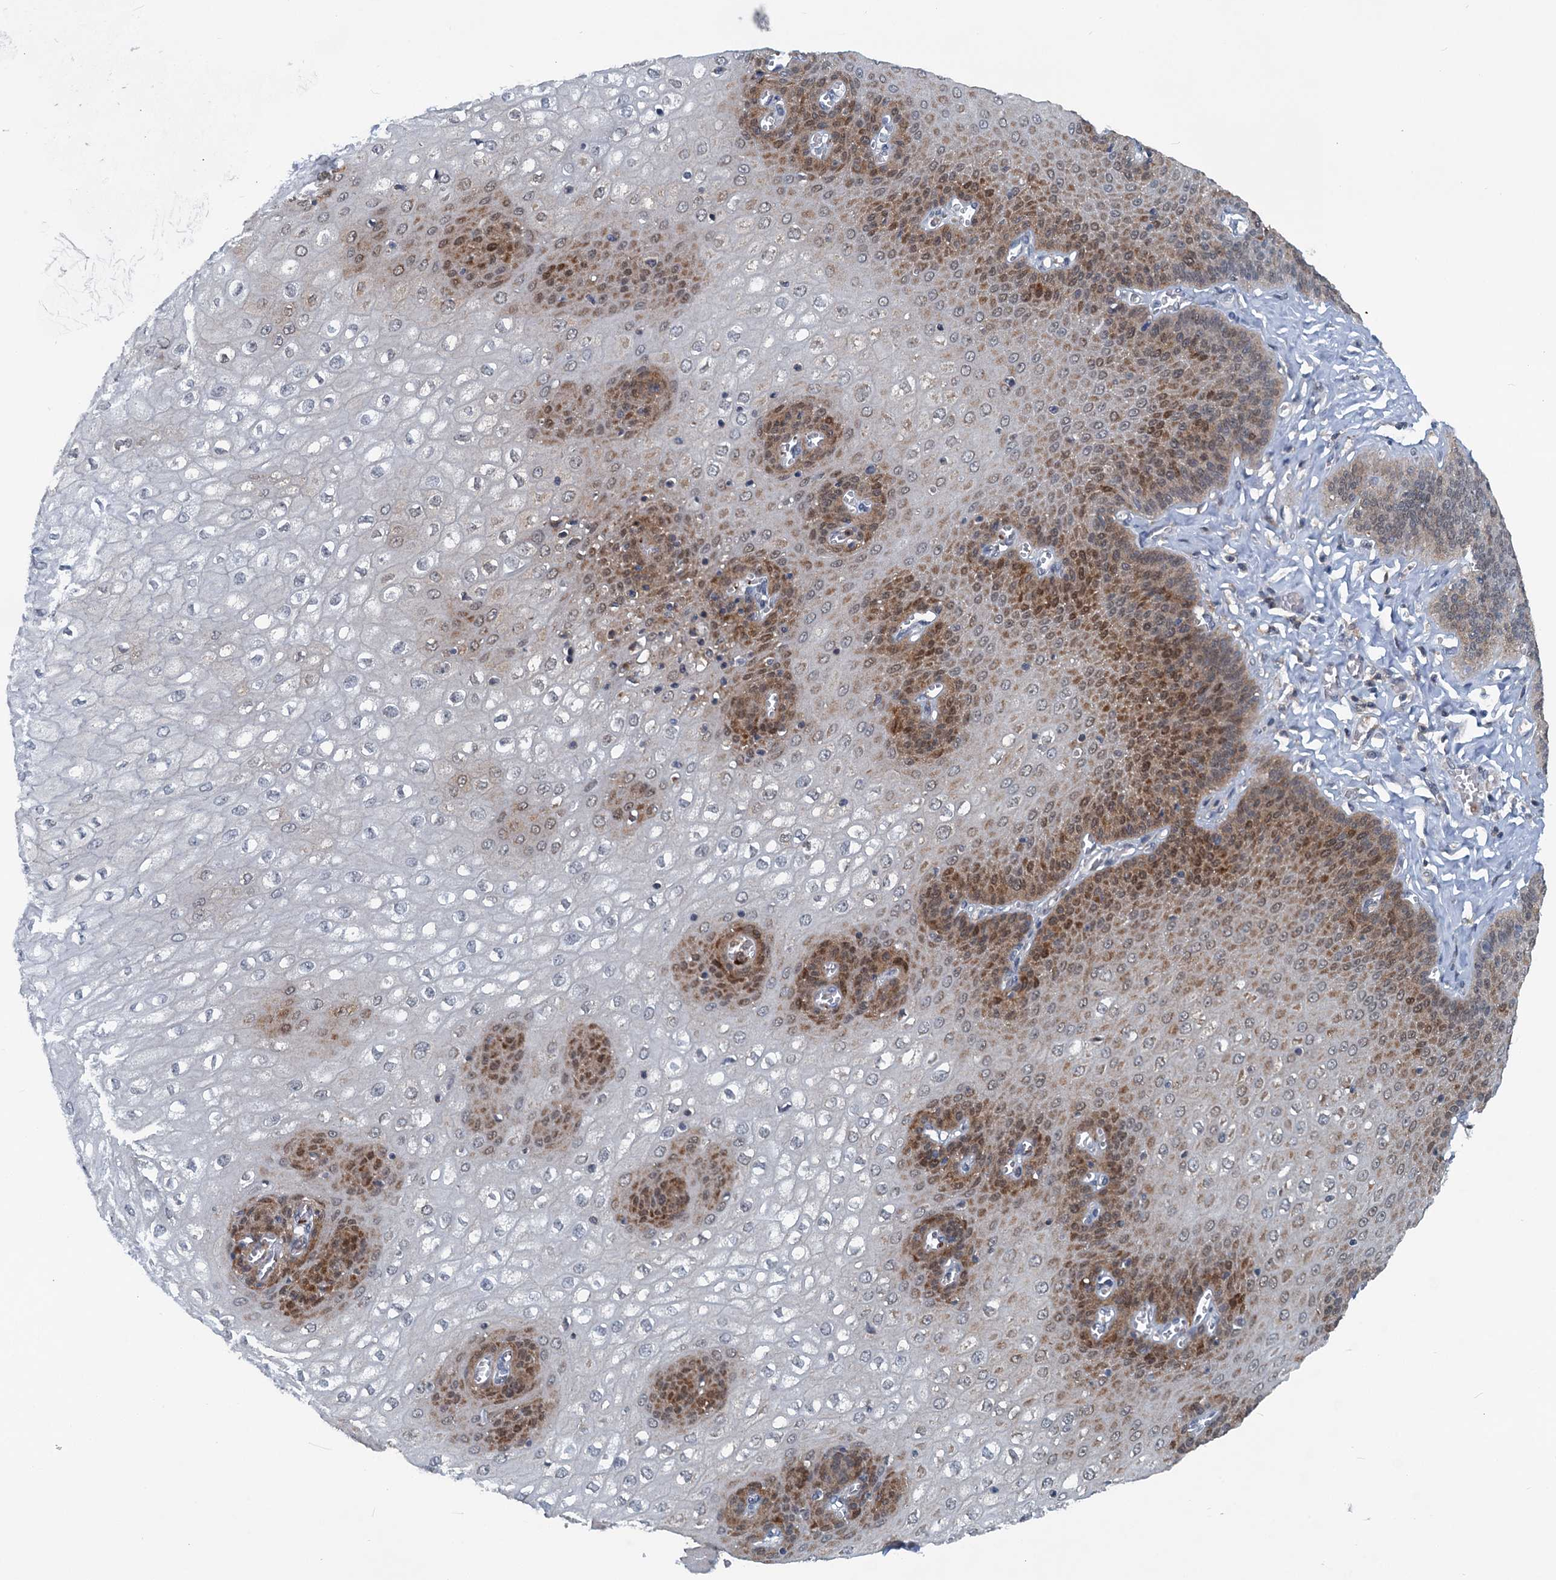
{"staining": {"intensity": "moderate", "quantity": ">75%", "location": "cytoplasmic/membranous,nuclear"}, "tissue": "esophagus", "cell_type": "Squamous epithelial cells", "image_type": "normal", "snomed": [{"axis": "morphology", "description": "Normal tissue, NOS"}, {"axis": "topography", "description": "Esophagus"}], "caption": "DAB (3,3'-diaminobenzidine) immunohistochemical staining of normal esophagus demonstrates moderate cytoplasmic/membranous,nuclear protein positivity in about >75% of squamous epithelial cells. The protein is shown in brown color, while the nuclei are stained blue.", "gene": "GCLM", "patient": {"sex": "male", "age": 60}}